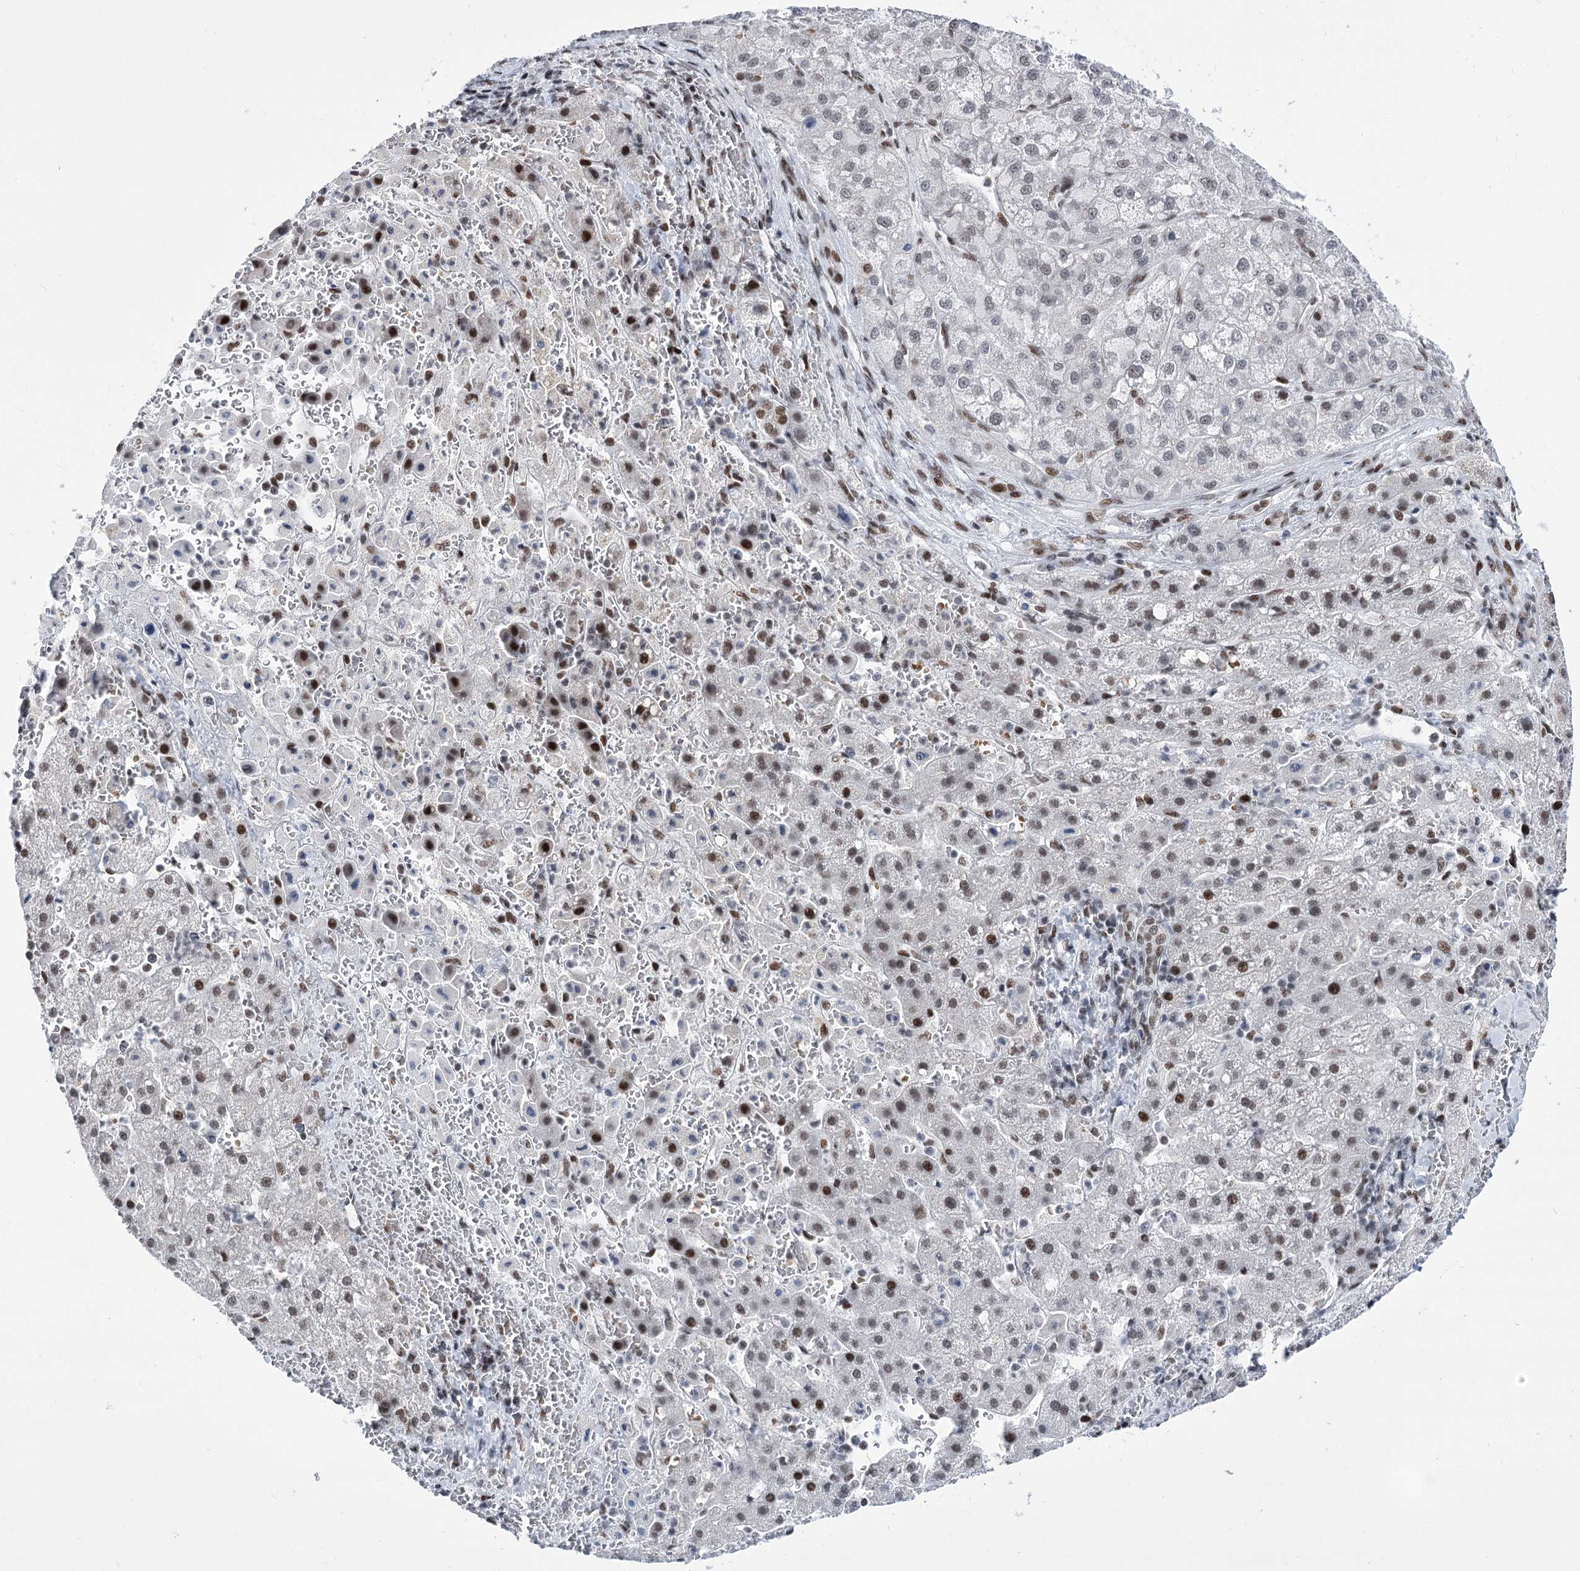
{"staining": {"intensity": "moderate", "quantity": "25%-75%", "location": "nuclear"}, "tissue": "liver cancer", "cell_type": "Tumor cells", "image_type": "cancer", "snomed": [{"axis": "morphology", "description": "Carcinoma, Hepatocellular, NOS"}, {"axis": "topography", "description": "Liver"}], "caption": "Immunohistochemical staining of liver cancer (hepatocellular carcinoma) exhibits medium levels of moderate nuclear protein expression in about 25%-75% of tumor cells. (Stains: DAB (3,3'-diaminobenzidine) in brown, nuclei in blue, Microscopy: brightfield microscopy at high magnification).", "gene": "POU4F3", "patient": {"sex": "male", "age": 57}}